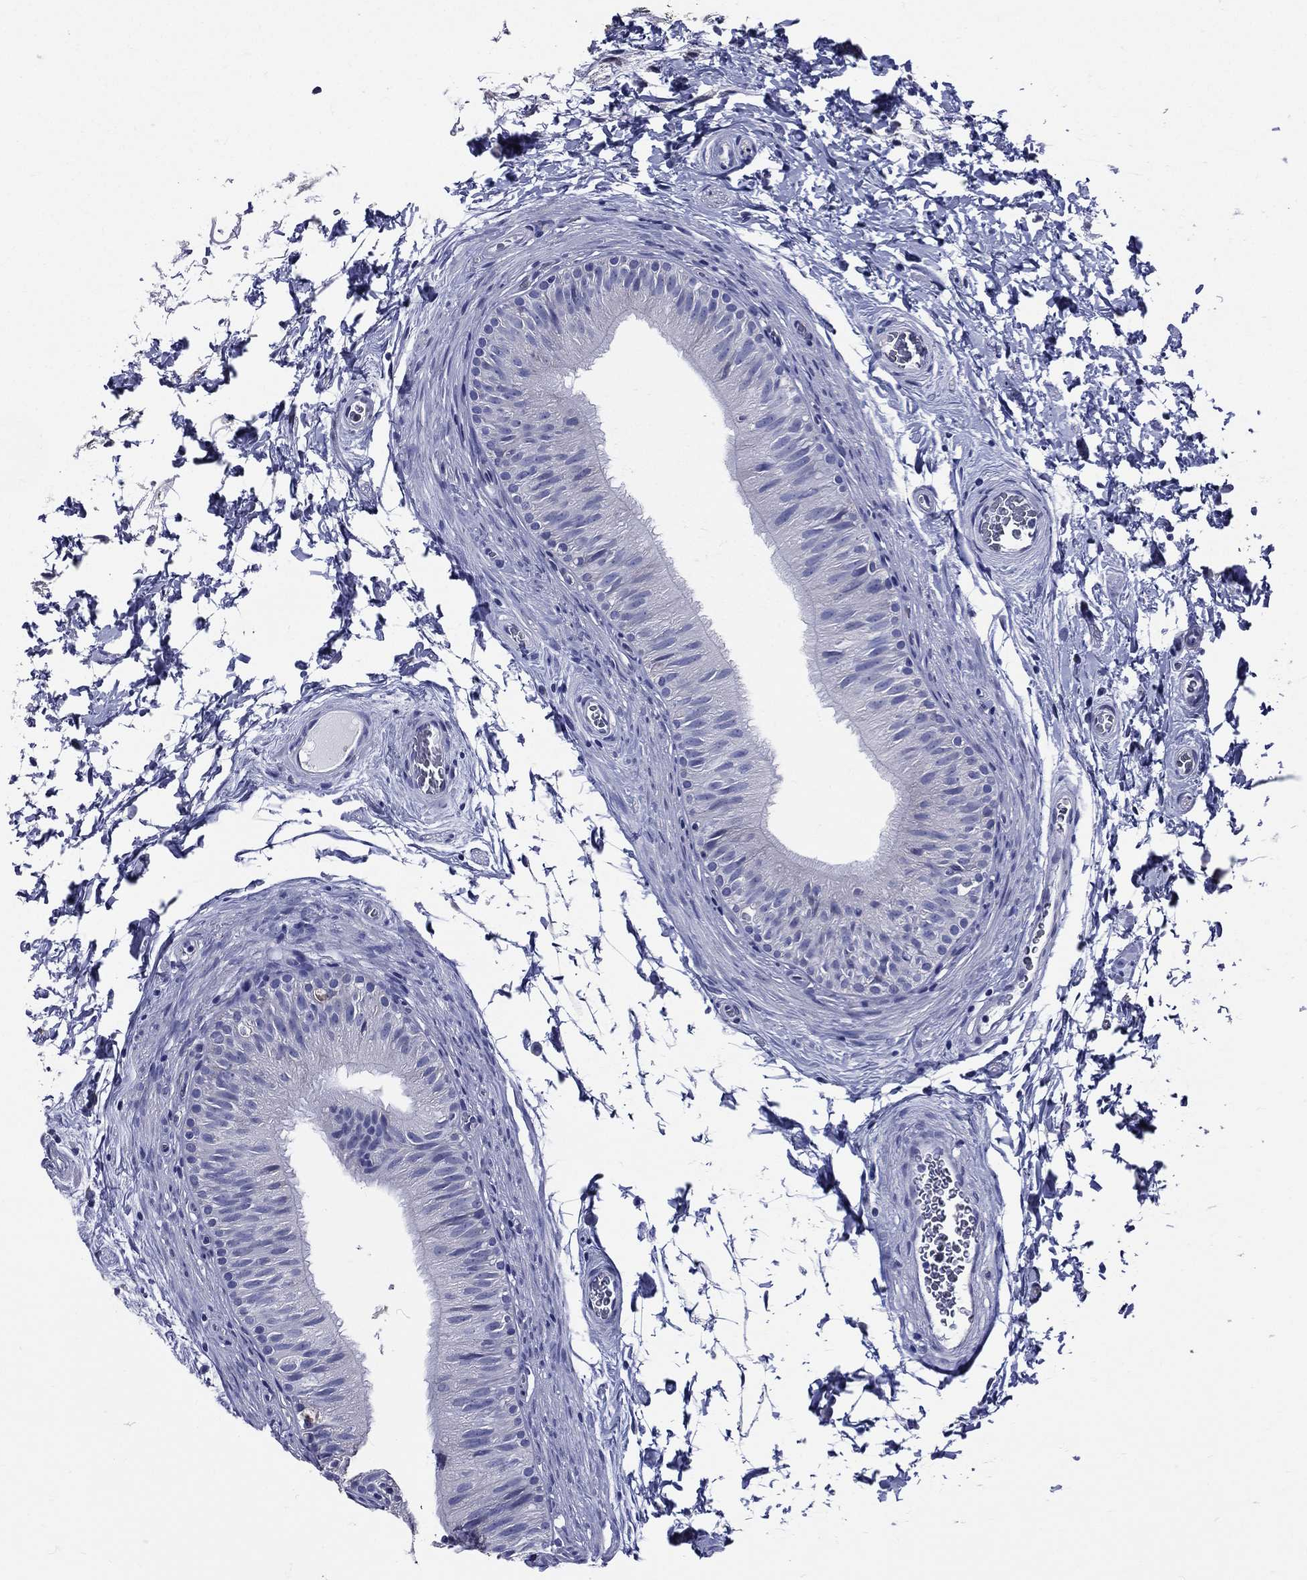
{"staining": {"intensity": "negative", "quantity": "none", "location": "none"}, "tissue": "epididymis", "cell_type": "Glandular cells", "image_type": "normal", "snomed": [{"axis": "morphology", "description": "Normal tissue, NOS"}, {"axis": "topography", "description": "Epididymis"}], "caption": "Immunohistochemical staining of unremarkable epididymis displays no significant positivity in glandular cells. Nuclei are stained in blue.", "gene": "DPYS", "patient": {"sex": "male", "age": 34}}